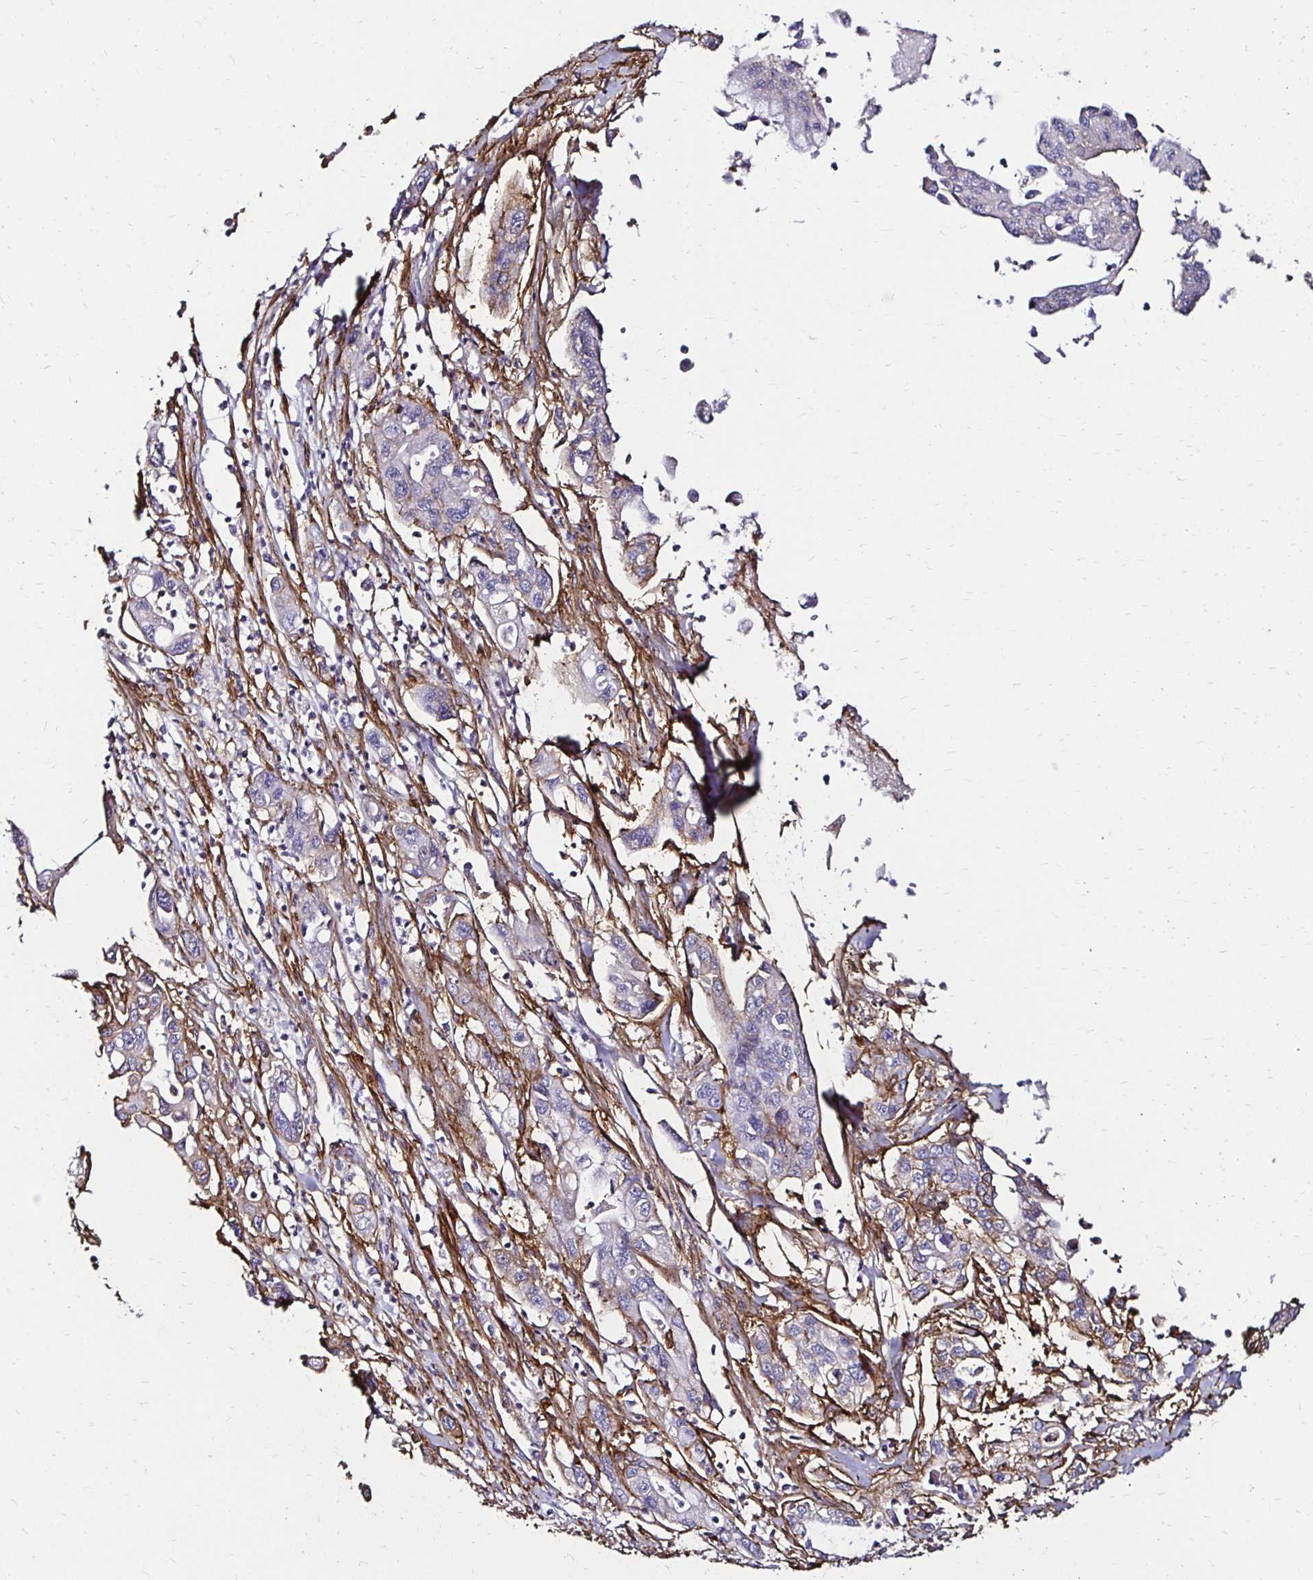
{"staining": {"intensity": "negative", "quantity": "none", "location": "none"}, "tissue": "pancreatic cancer", "cell_type": "Tumor cells", "image_type": "cancer", "snomed": [{"axis": "morphology", "description": "Adenocarcinoma, NOS"}, {"axis": "topography", "description": "Pancreas"}], "caption": "There is no significant positivity in tumor cells of pancreatic adenocarcinoma.", "gene": "ITGB1", "patient": {"sex": "male", "age": 62}}